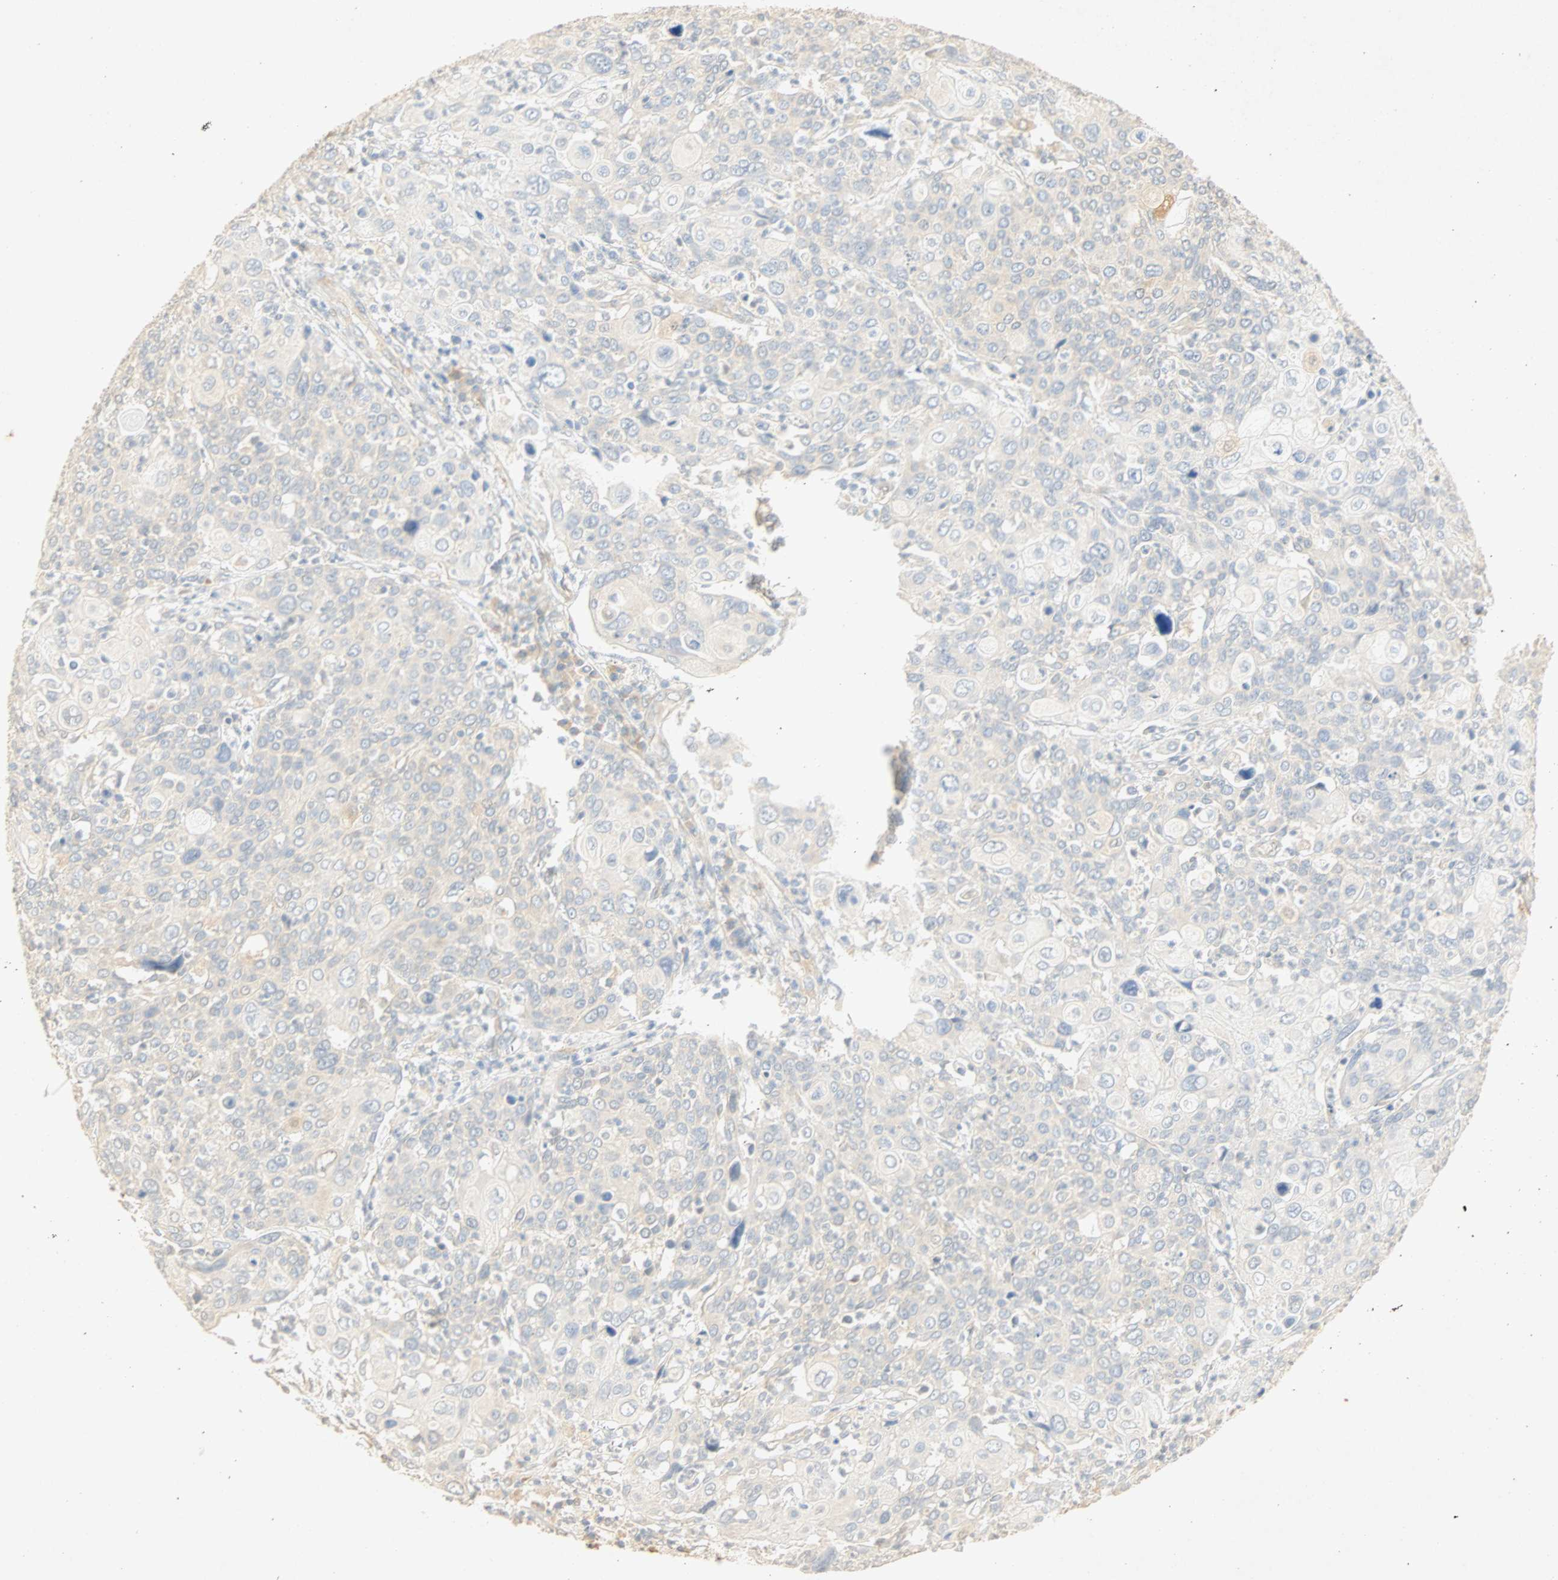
{"staining": {"intensity": "negative", "quantity": "none", "location": "none"}, "tissue": "cervical cancer", "cell_type": "Tumor cells", "image_type": "cancer", "snomed": [{"axis": "morphology", "description": "Squamous cell carcinoma, NOS"}, {"axis": "topography", "description": "Cervix"}], "caption": "Tumor cells are negative for protein expression in human cervical squamous cell carcinoma.", "gene": "SELENBP1", "patient": {"sex": "female", "age": 40}}